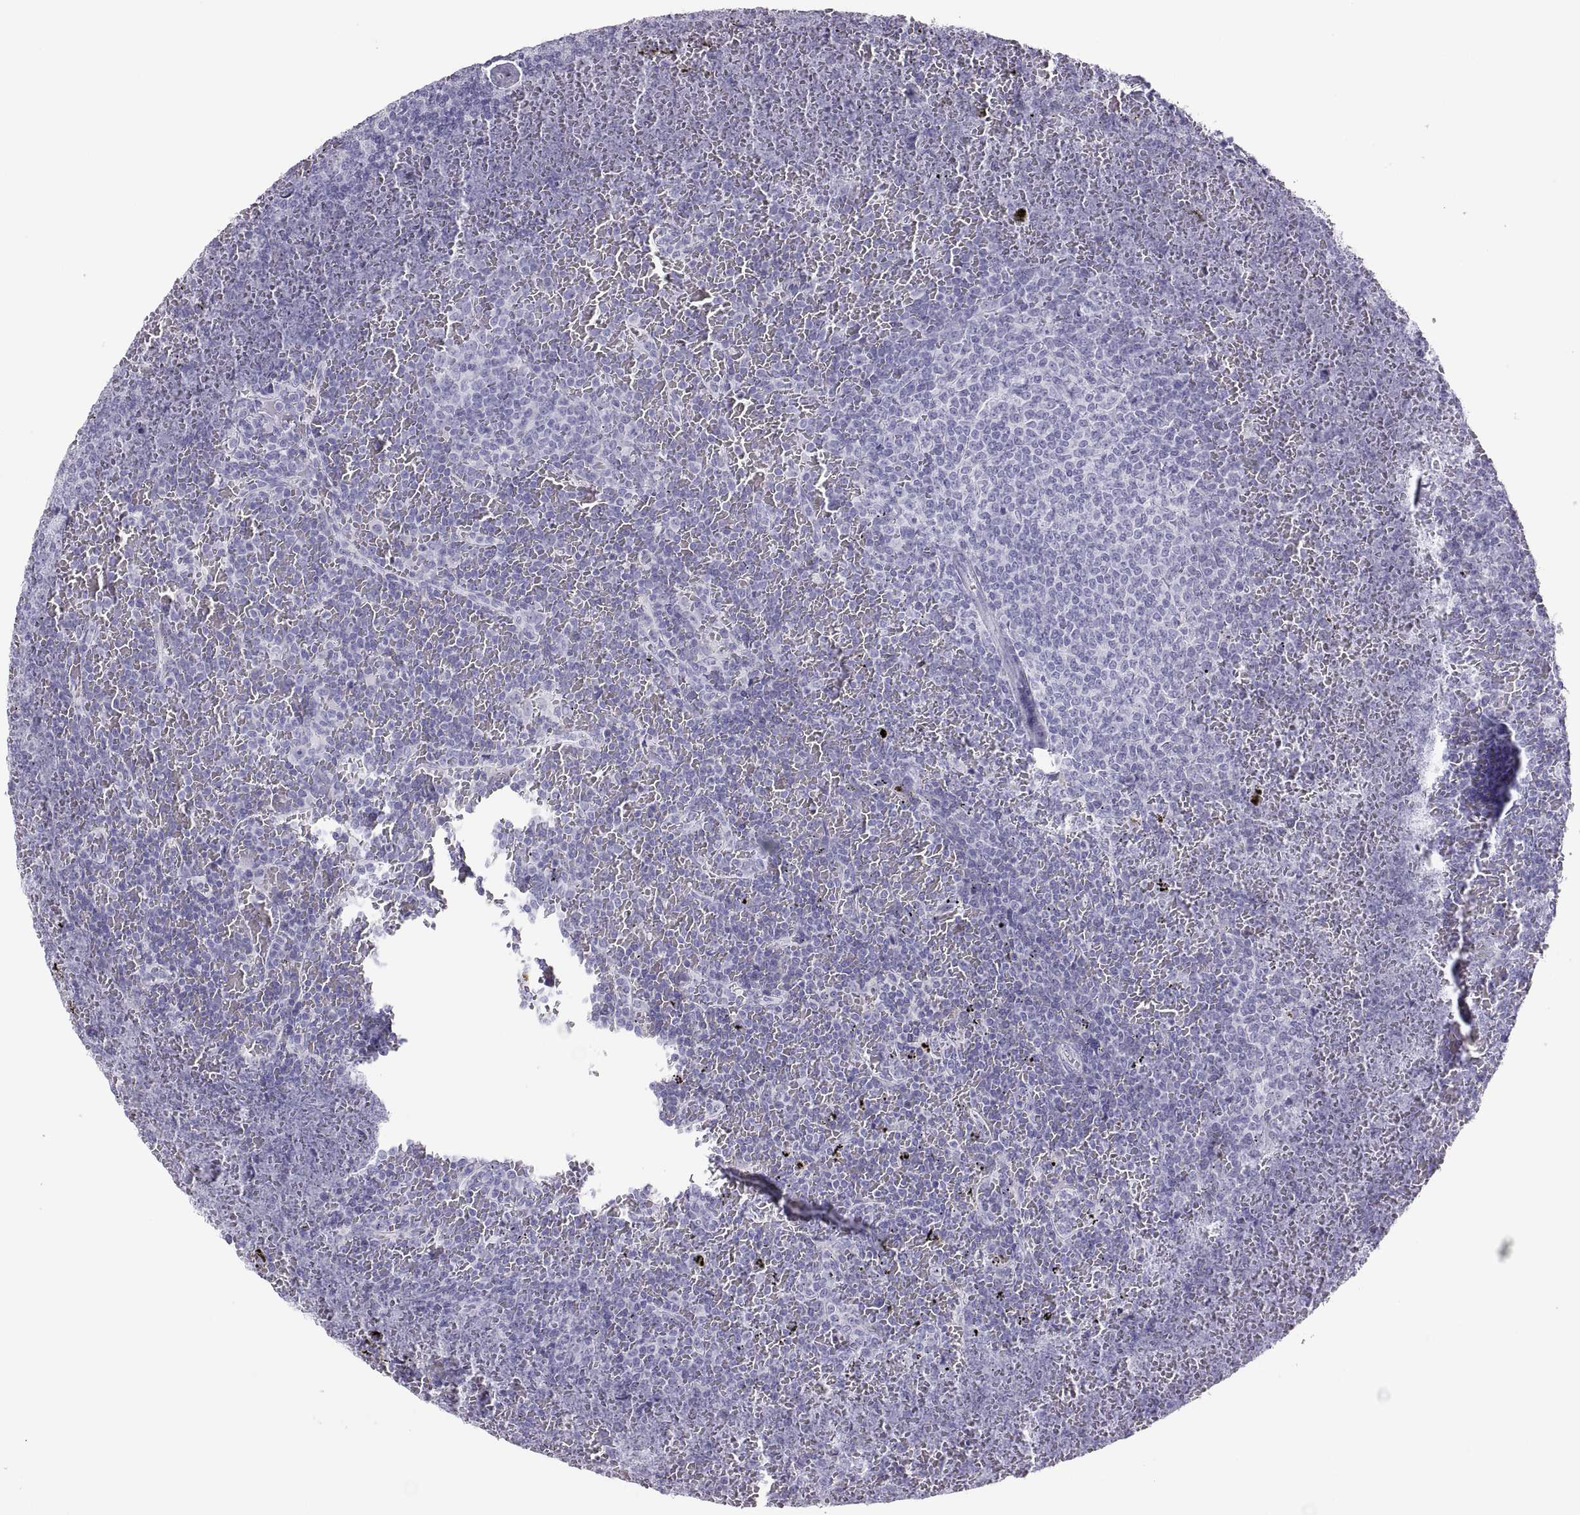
{"staining": {"intensity": "negative", "quantity": "none", "location": "none"}, "tissue": "lymphoma", "cell_type": "Tumor cells", "image_type": "cancer", "snomed": [{"axis": "morphology", "description": "Malignant lymphoma, non-Hodgkin's type, Low grade"}, {"axis": "topography", "description": "Spleen"}], "caption": "A histopathology image of lymphoma stained for a protein displays no brown staining in tumor cells.", "gene": "SEMG1", "patient": {"sex": "female", "age": 77}}